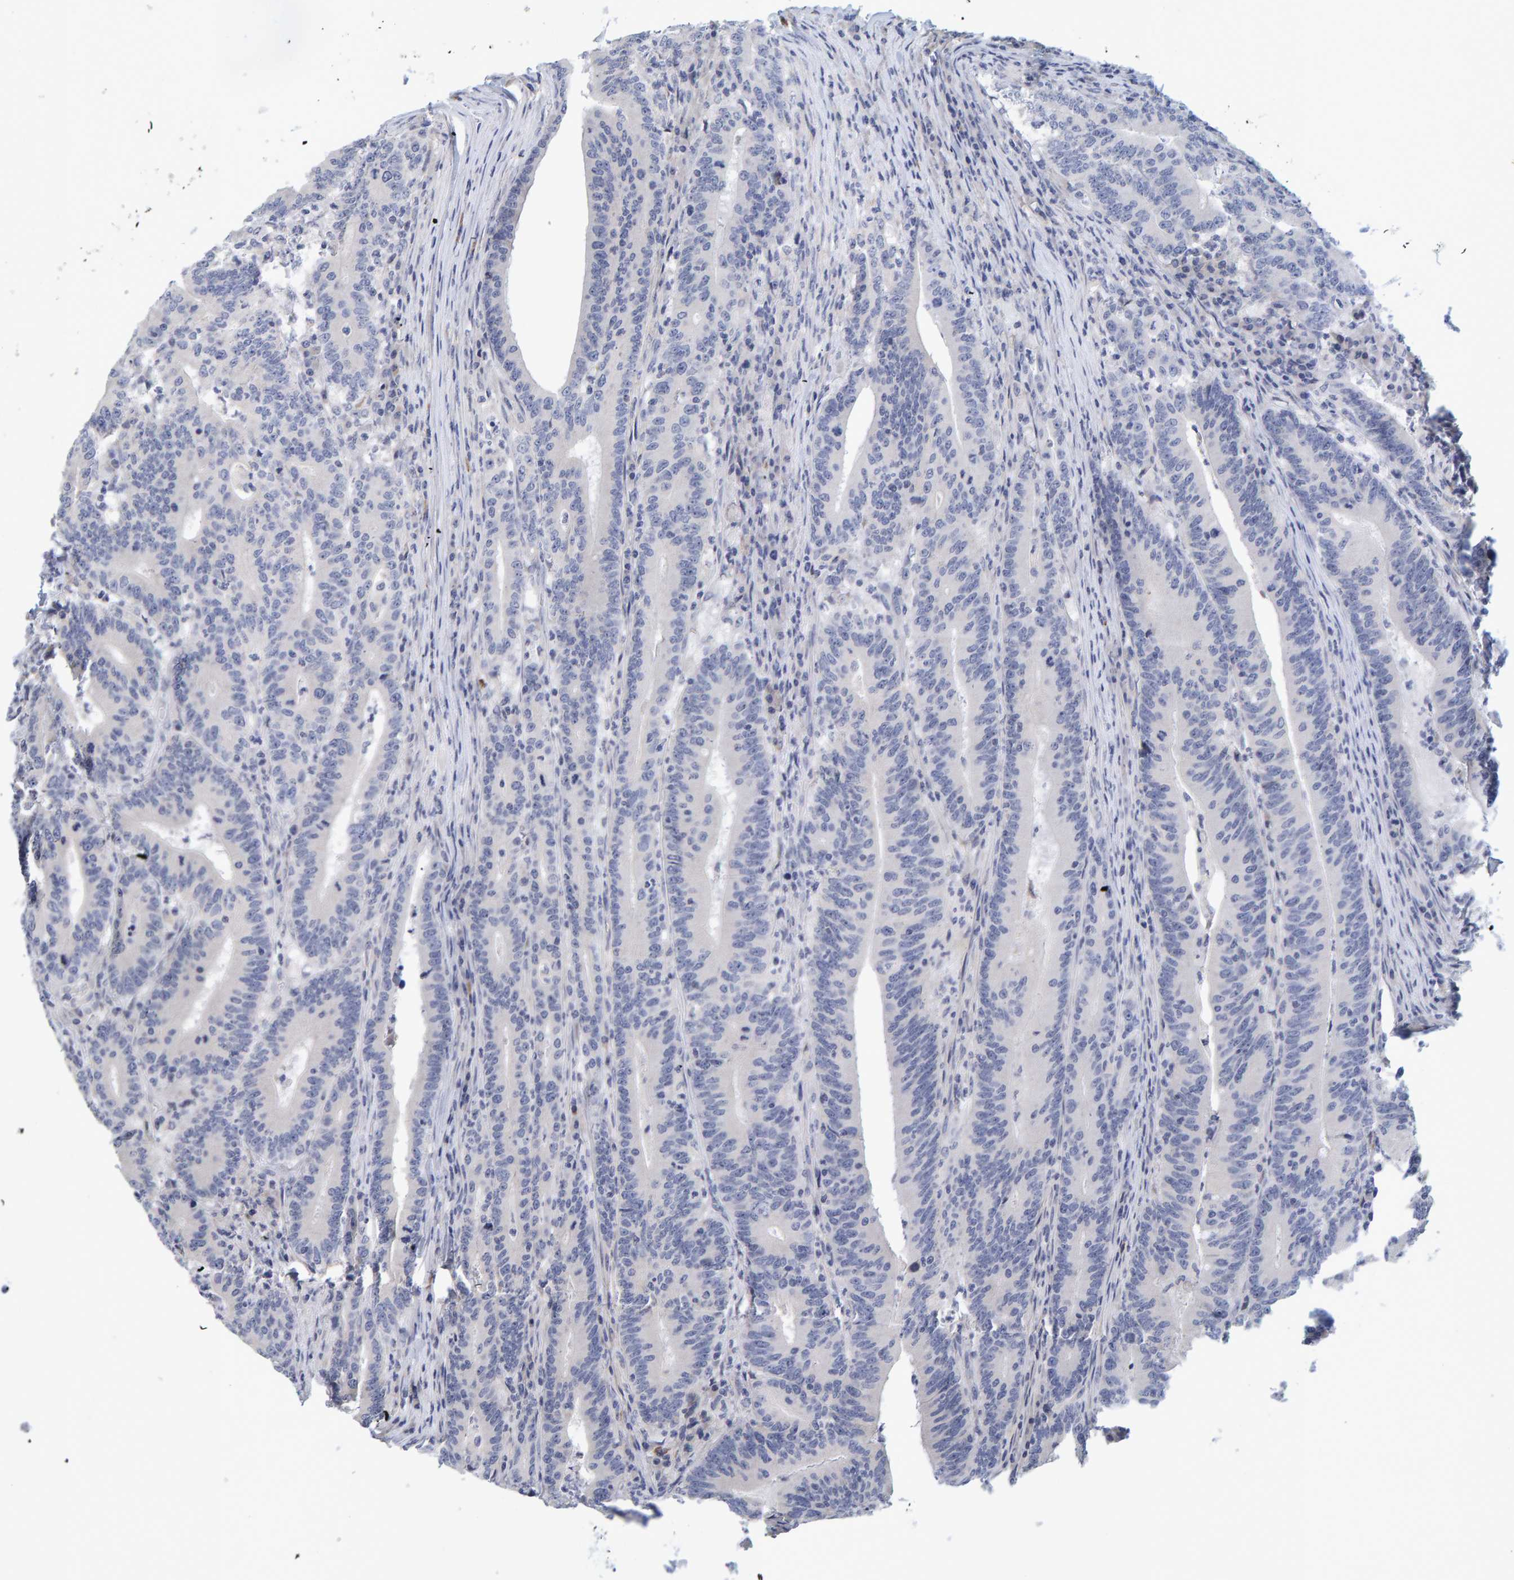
{"staining": {"intensity": "negative", "quantity": "none", "location": "none"}, "tissue": "colorectal cancer", "cell_type": "Tumor cells", "image_type": "cancer", "snomed": [{"axis": "morphology", "description": "Adenocarcinoma, NOS"}, {"axis": "topography", "description": "Colon"}], "caption": "Adenocarcinoma (colorectal) stained for a protein using immunohistochemistry (IHC) demonstrates no expression tumor cells.", "gene": "ZNF77", "patient": {"sex": "female", "age": 66}}